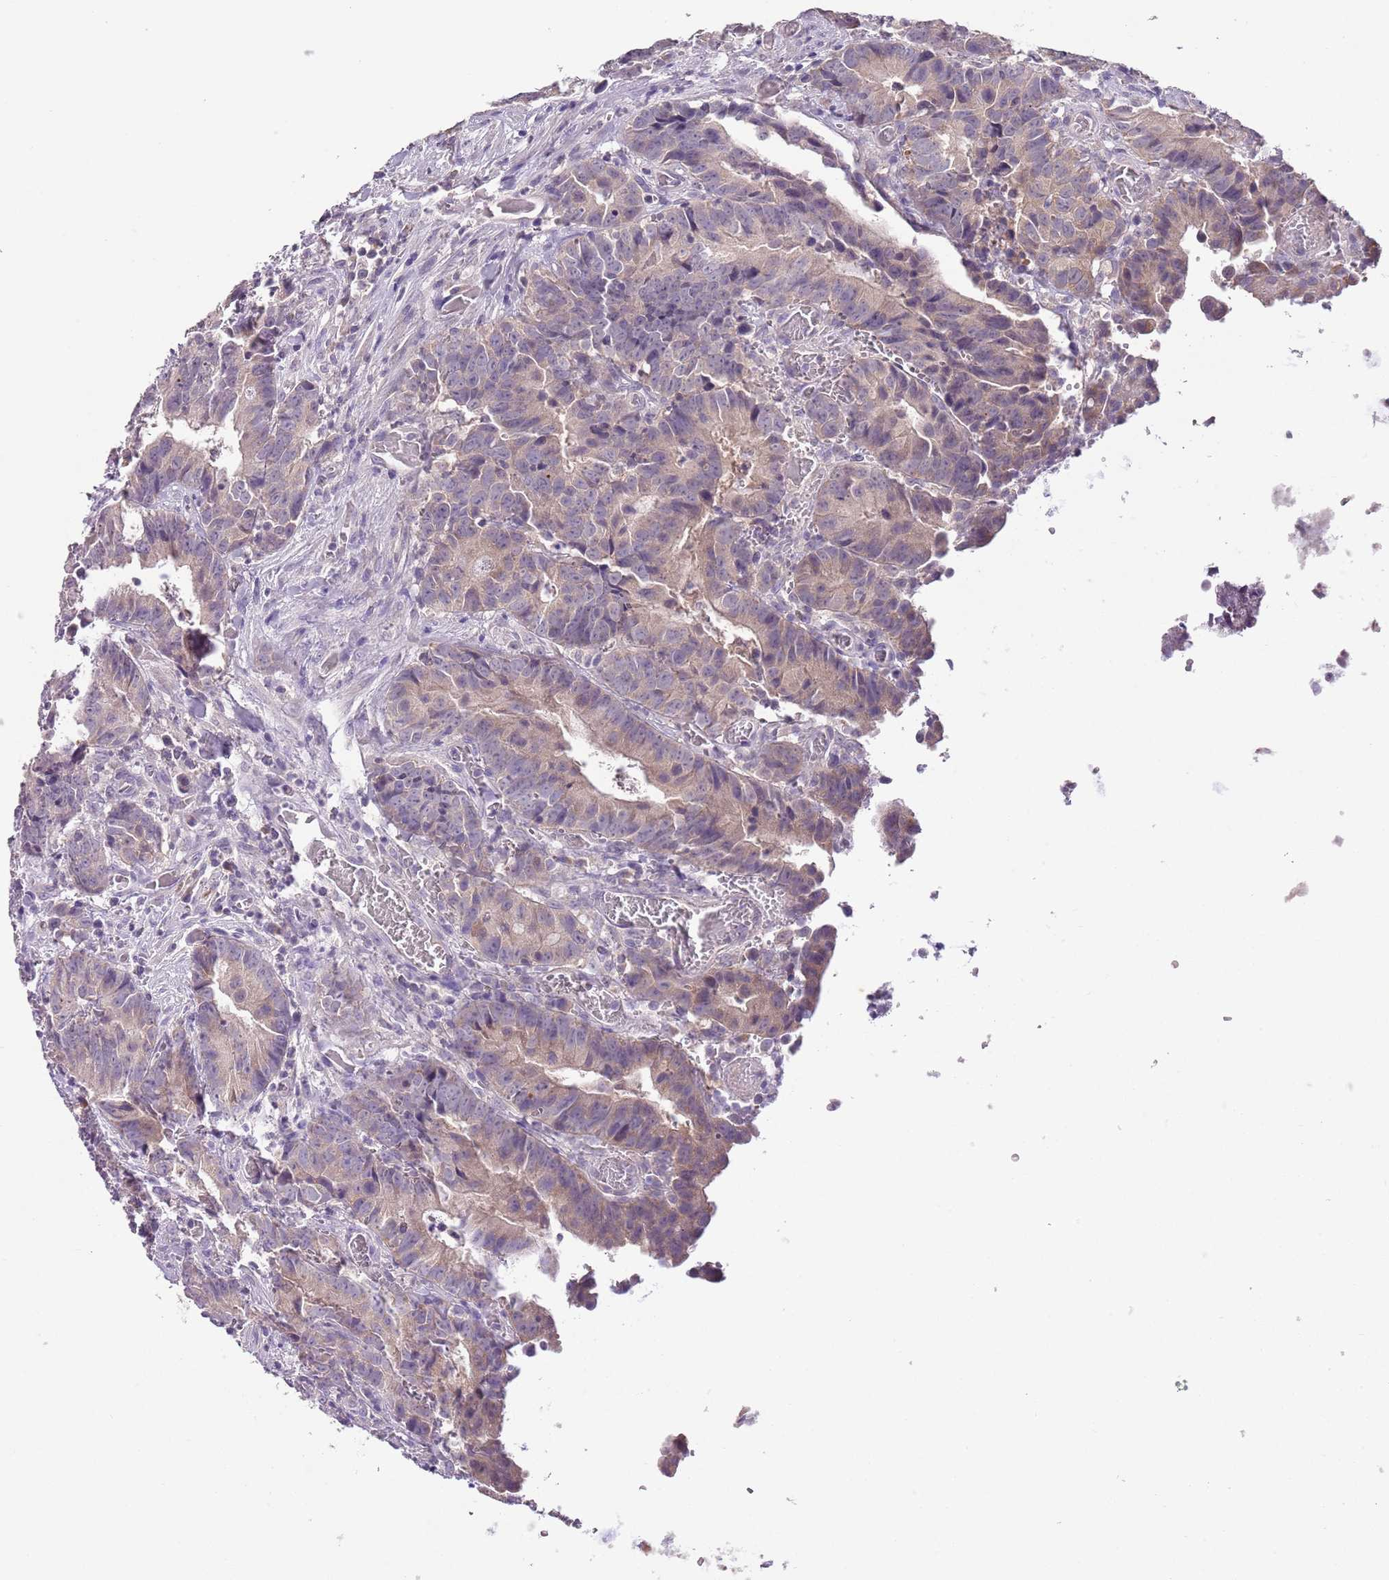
{"staining": {"intensity": "weak", "quantity": "25%-75%", "location": "cytoplasmic/membranous"}, "tissue": "colorectal cancer", "cell_type": "Tumor cells", "image_type": "cancer", "snomed": [{"axis": "morphology", "description": "Adenocarcinoma, NOS"}, {"axis": "topography", "description": "Colon"}], "caption": "Immunohistochemistry (IHC) photomicrograph of human colorectal cancer (adenocarcinoma) stained for a protein (brown), which reveals low levels of weak cytoplasmic/membranous expression in about 25%-75% of tumor cells.", "gene": "SLC35E3", "patient": {"sex": "female", "age": 57}}